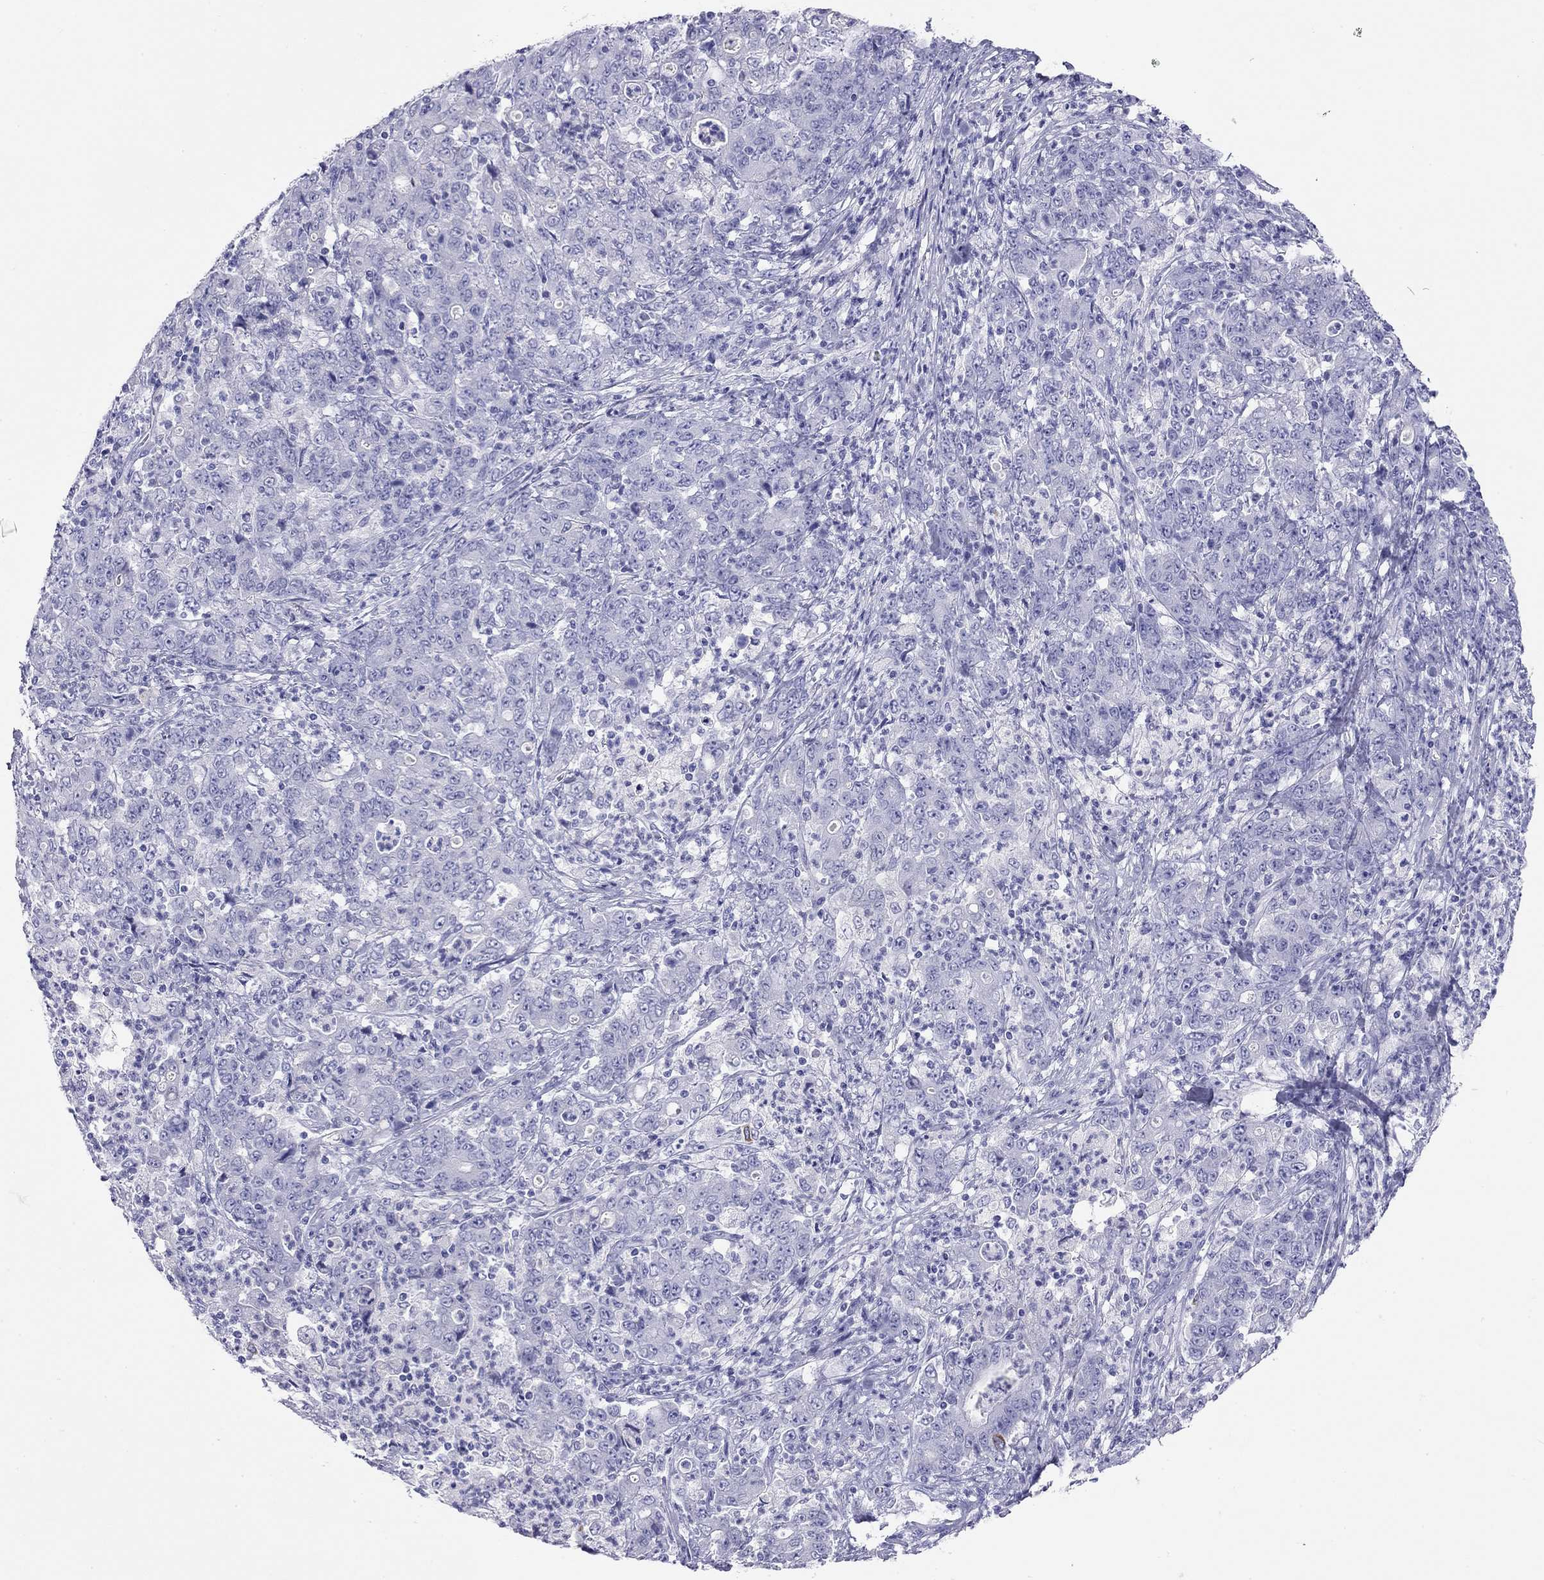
{"staining": {"intensity": "negative", "quantity": "none", "location": "none"}, "tissue": "stomach cancer", "cell_type": "Tumor cells", "image_type": "cancer", "snomed": [{"axis": "morphology", "description": "Adenocarcinoma, NOS"}, {"axis": "topography", "description": "Stomach, lower"}], "caption": "Stomach adenocarcinoma stained for a protein using immunohistochemistry (IHC) reveals no expression tumor cells.", "gene": "HLA-DQB2", "patient": {"sex": "female", "age": 71}}